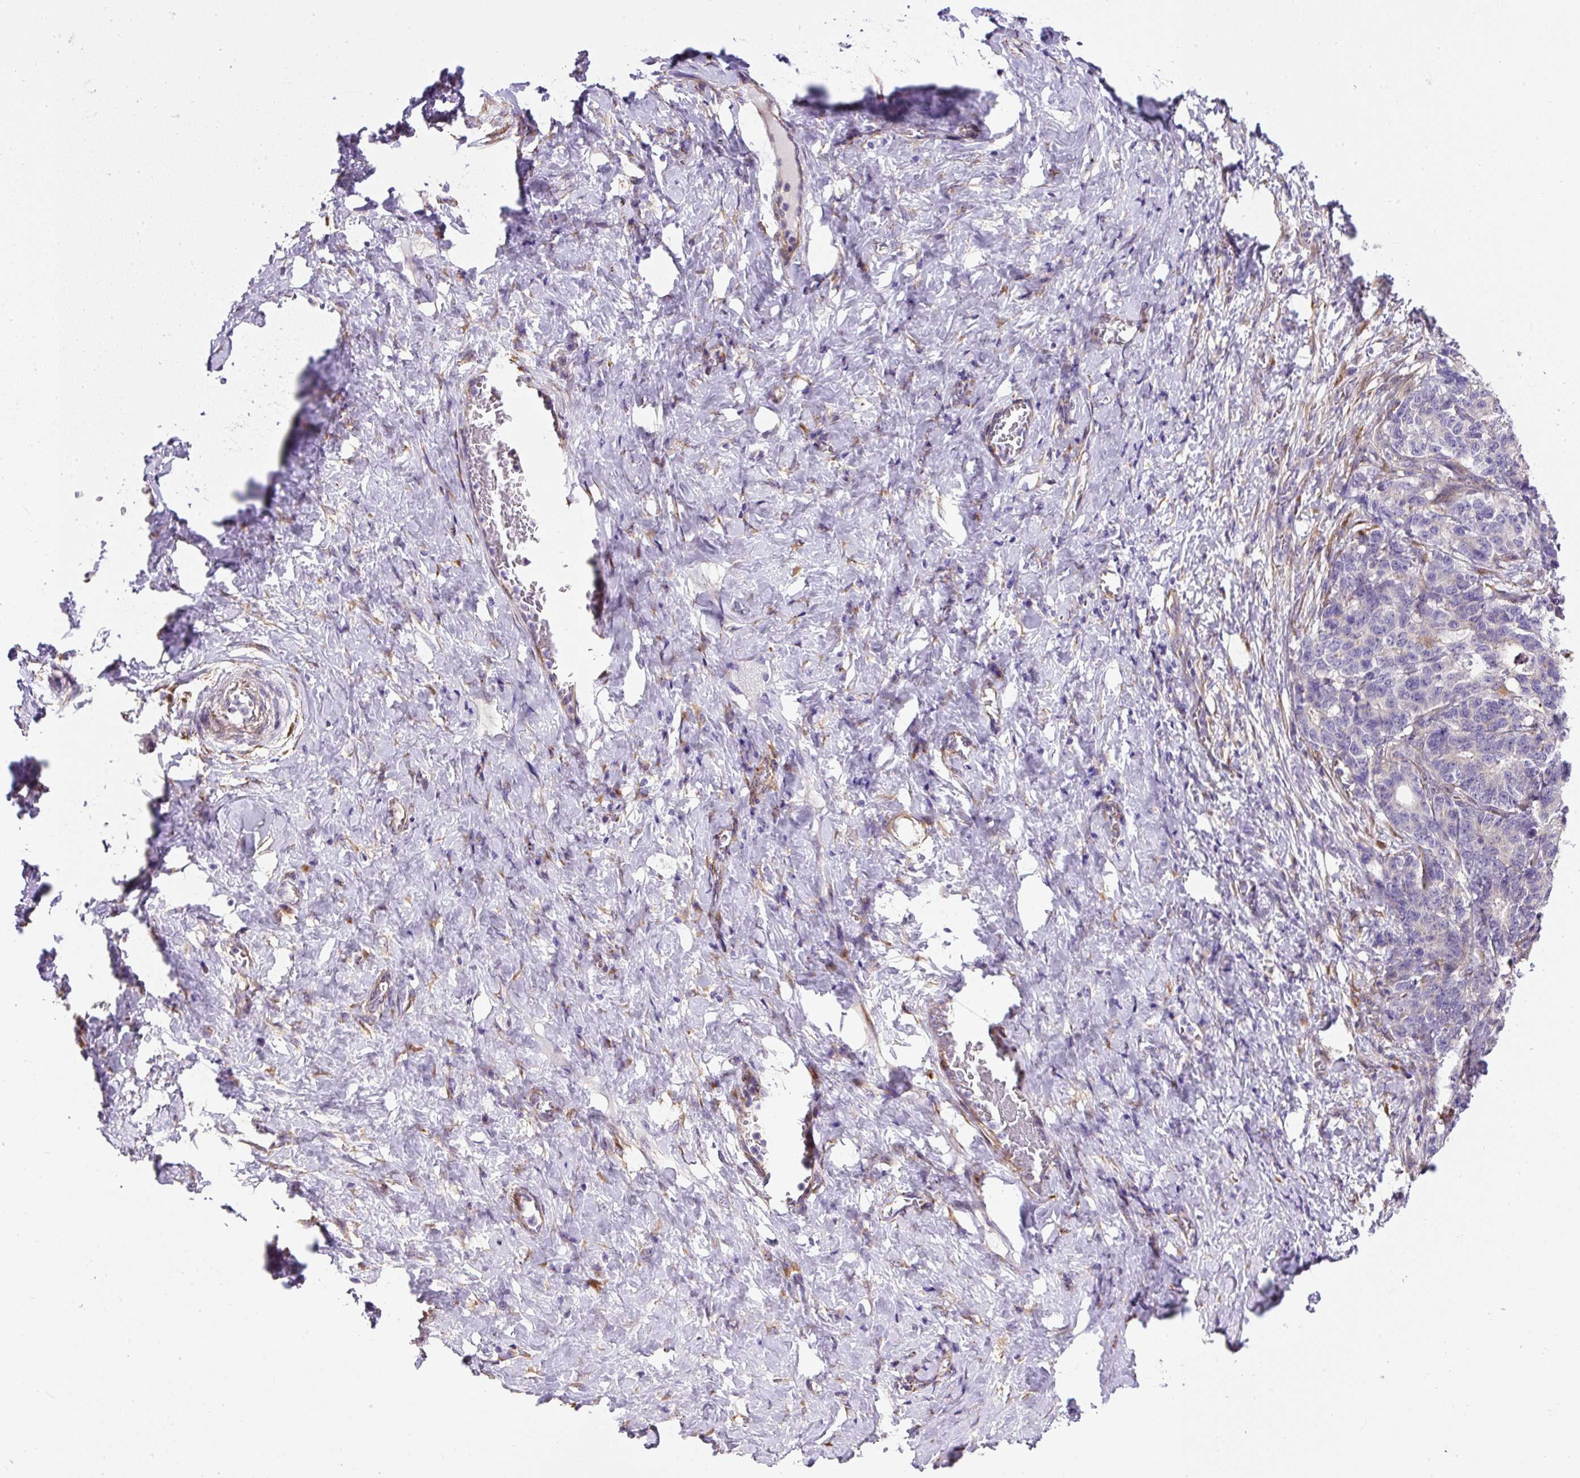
{"staining": {"intensity": "negative", "quantity": "none", "location": "none"}, "tissue": "stomach cancer", "cell_type": "Tumor cells", "image_type": "cancer", "snomed": [{"axis": "morphology", "description": "Normal tissue, NOS"}, {"axis": "morphology", "description": "Adenocarcinoma, NOS"}, {"axis": "topography", "description": "Stomach"}], "caption": "Immunohistochemistry of human adenocarcinoma (stomach) displays no expression in tumor cells. (DAB (3,3'-diaminobenzidine) immunohistochemistry (IHC) with hematoxylin counter stain).", "gene": "RNF170", "patient": {"sex": "female", "age": 64}}